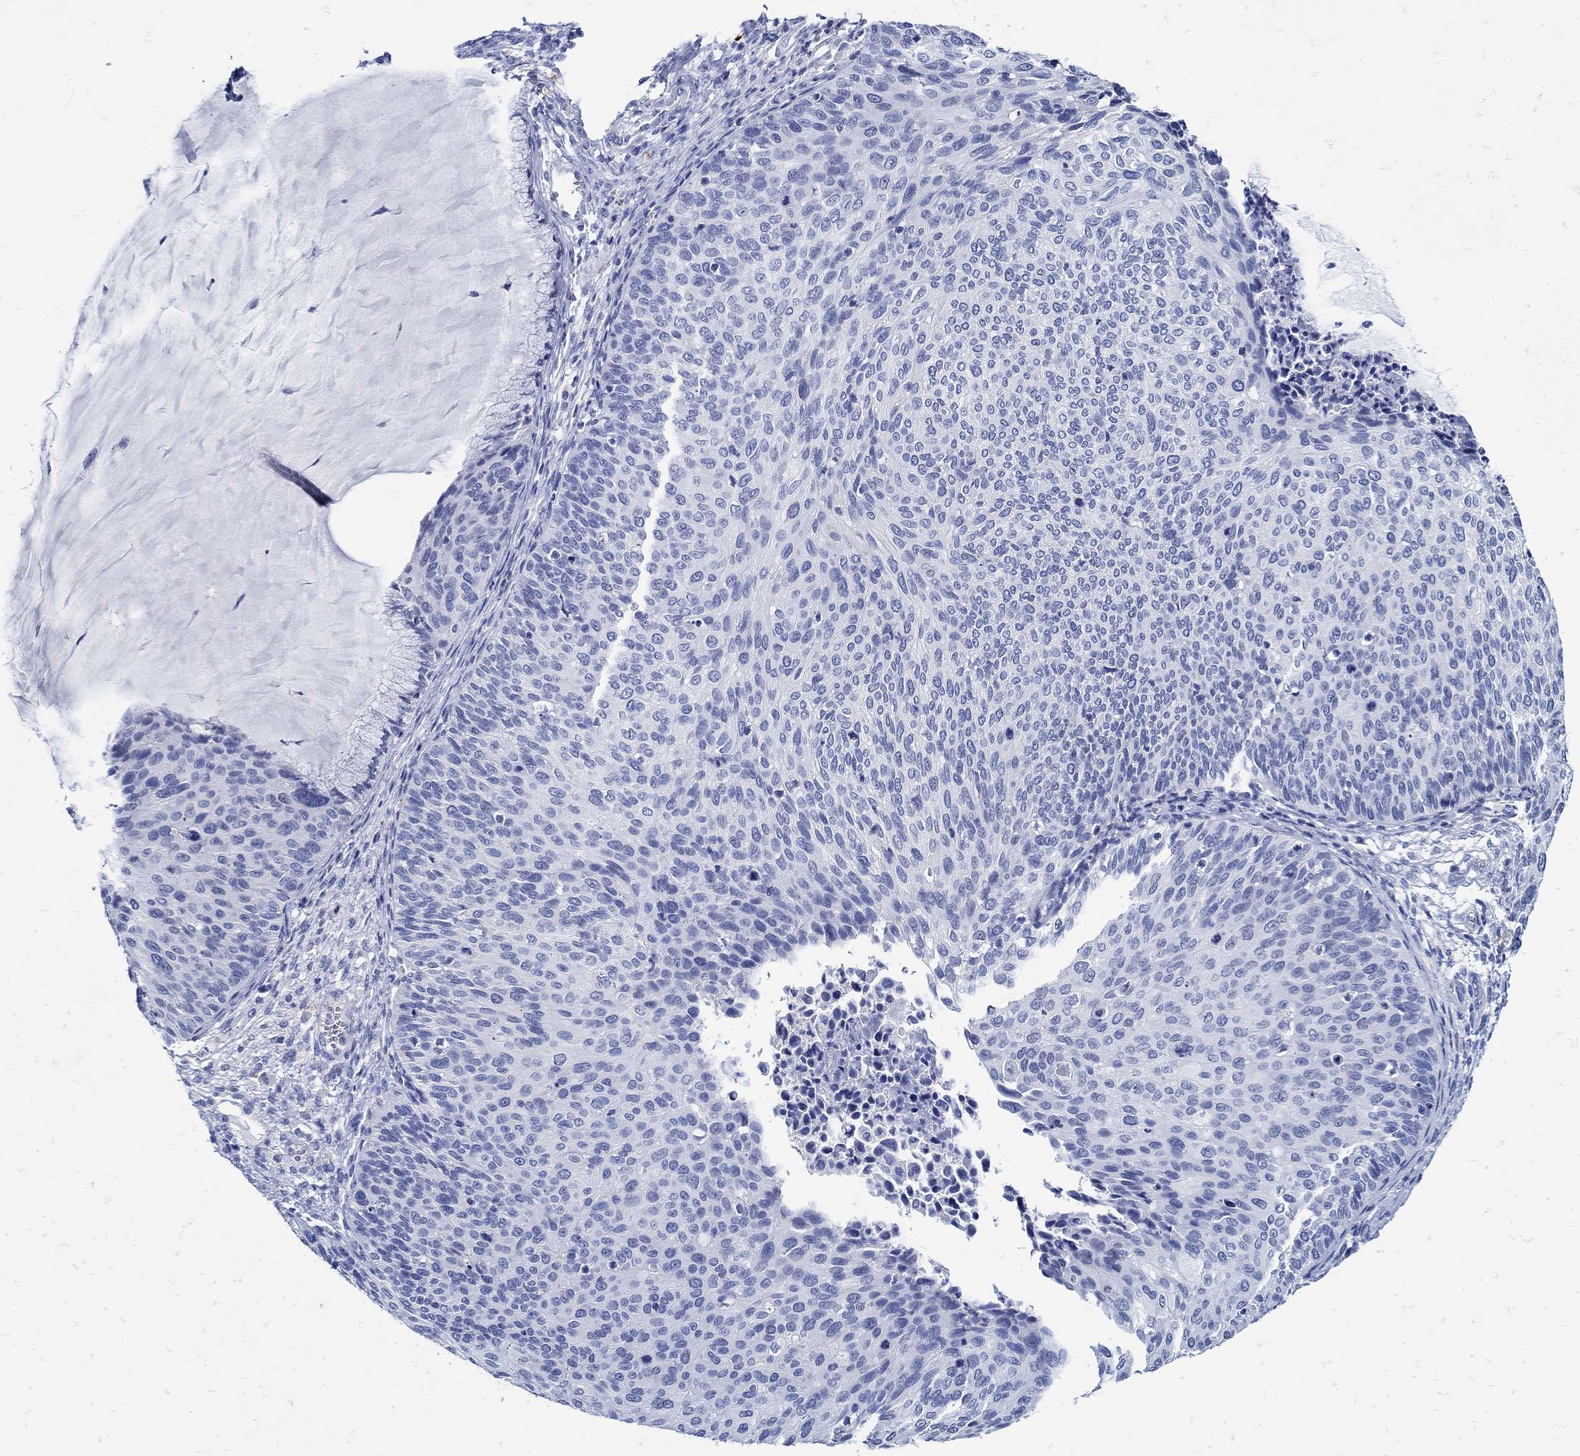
{"staining": {"intensity": "negative", "quantity": "none", "location": "none"}, "tissue": "cervical cancer", "cell_type": "Tumor cells", "image_type": "cancer", "snomed": [{"axis": "morphology", "description": "Squamous cell carcinoma, NOS"}, {"axis": "topography", "description": "Cervix"}], "caption": "Tumor cells show no significant protein expression in cervical cancer (squamous cell carcinoma).", "gene": "NOS1", "patient": {"sex": "female", "age": 36}}